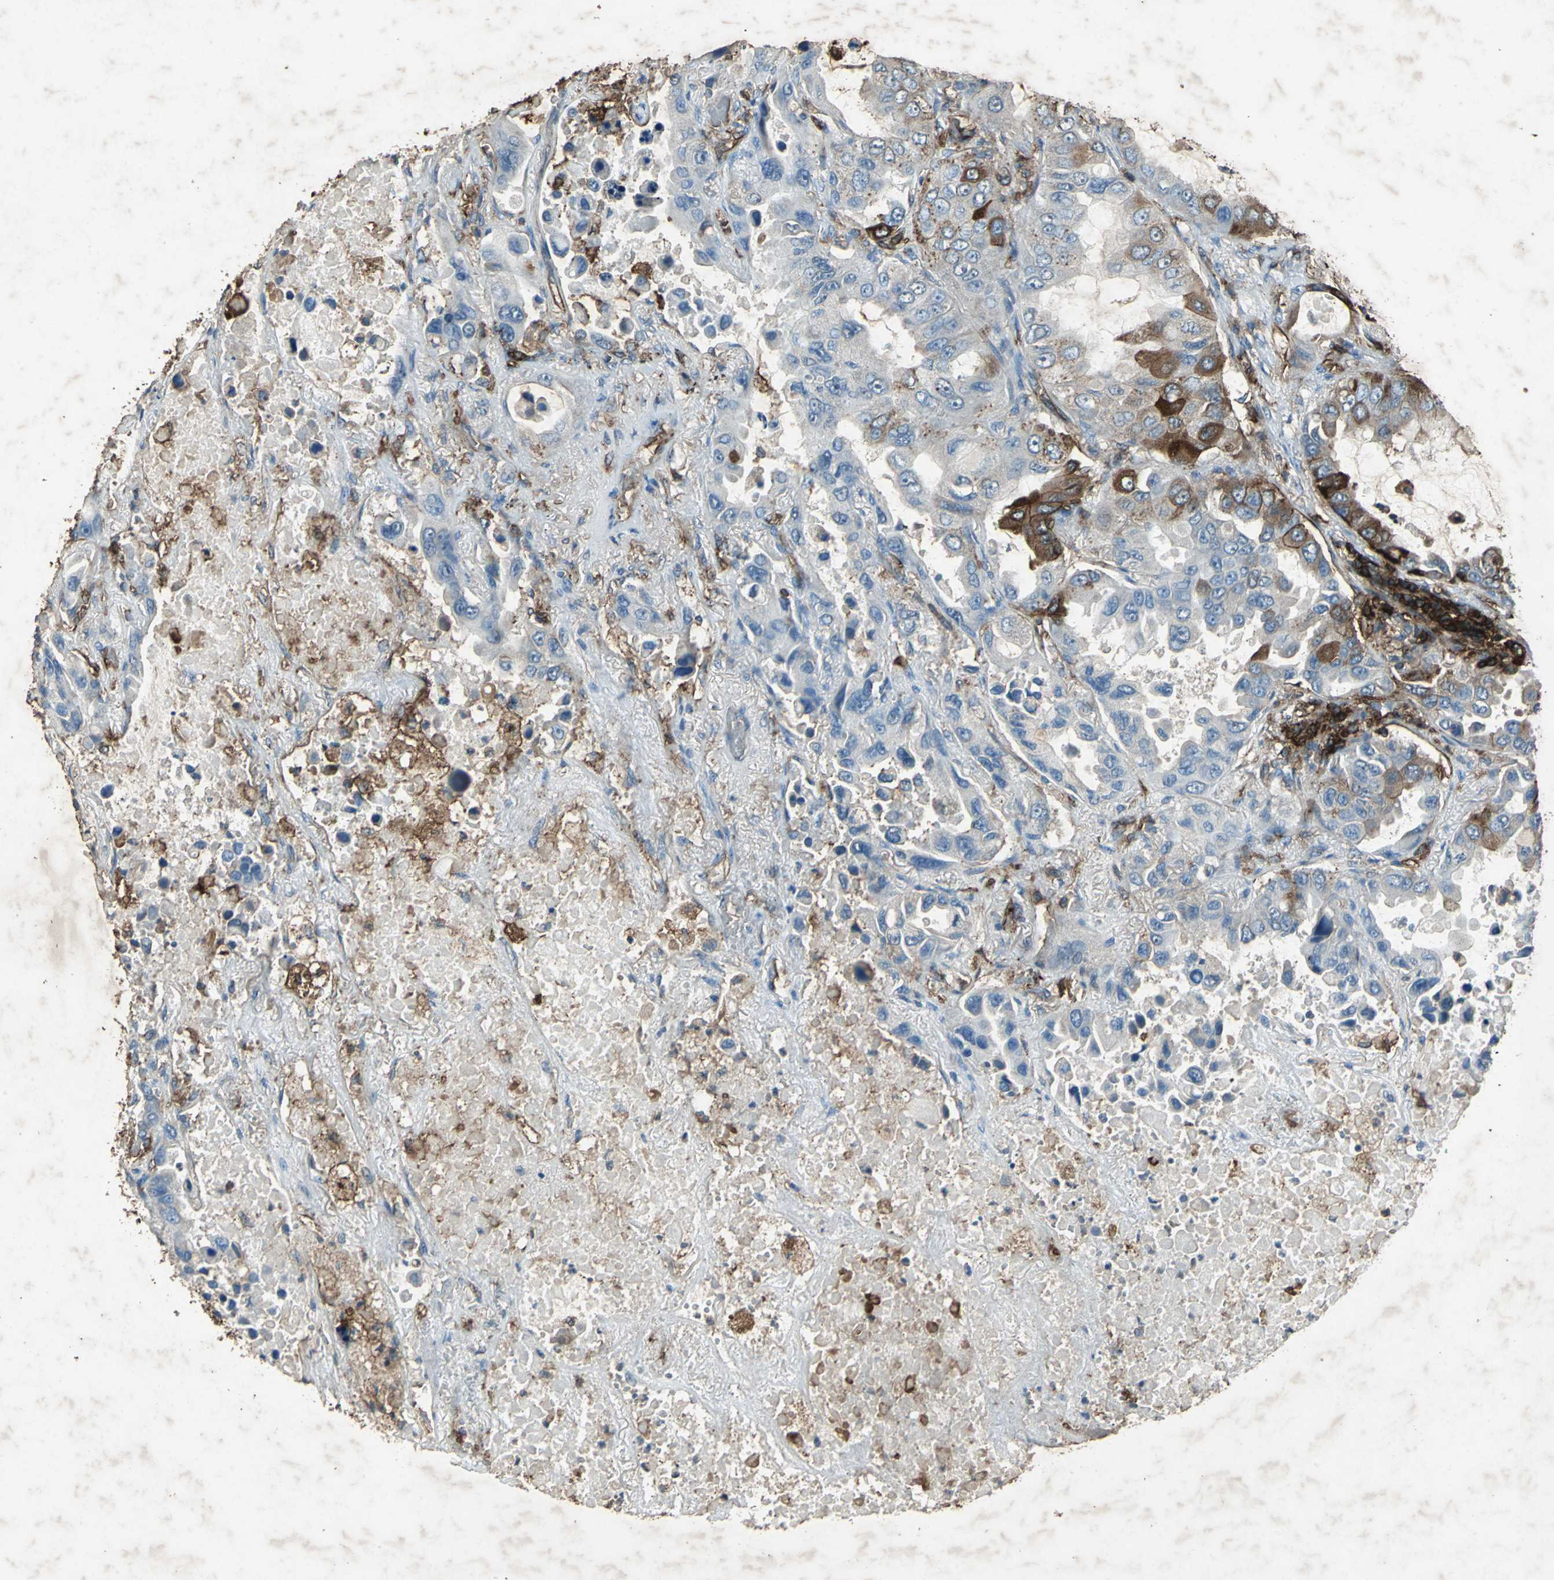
{"staining": {"intensity": "moderate", "quantity": "25%-75%", "location": "cytoplasmic/membranous"}, "tissue": "lung cancer", "cell_type": "Tumor cells", "image_type": "cancer", "snomed": [{"axis": "morphology", "description": "Adenocarcinoma, NOS"}, {"axis": "topography", "description": "Lung"}], "caption": "Protein staining displays moderate cytoplasmic/membranous staining in about 25%-75% of tumor cells in adenocarcinoma (lung).", "gene": "CCR6", "patient": {"sex": "male", "age": 64}}